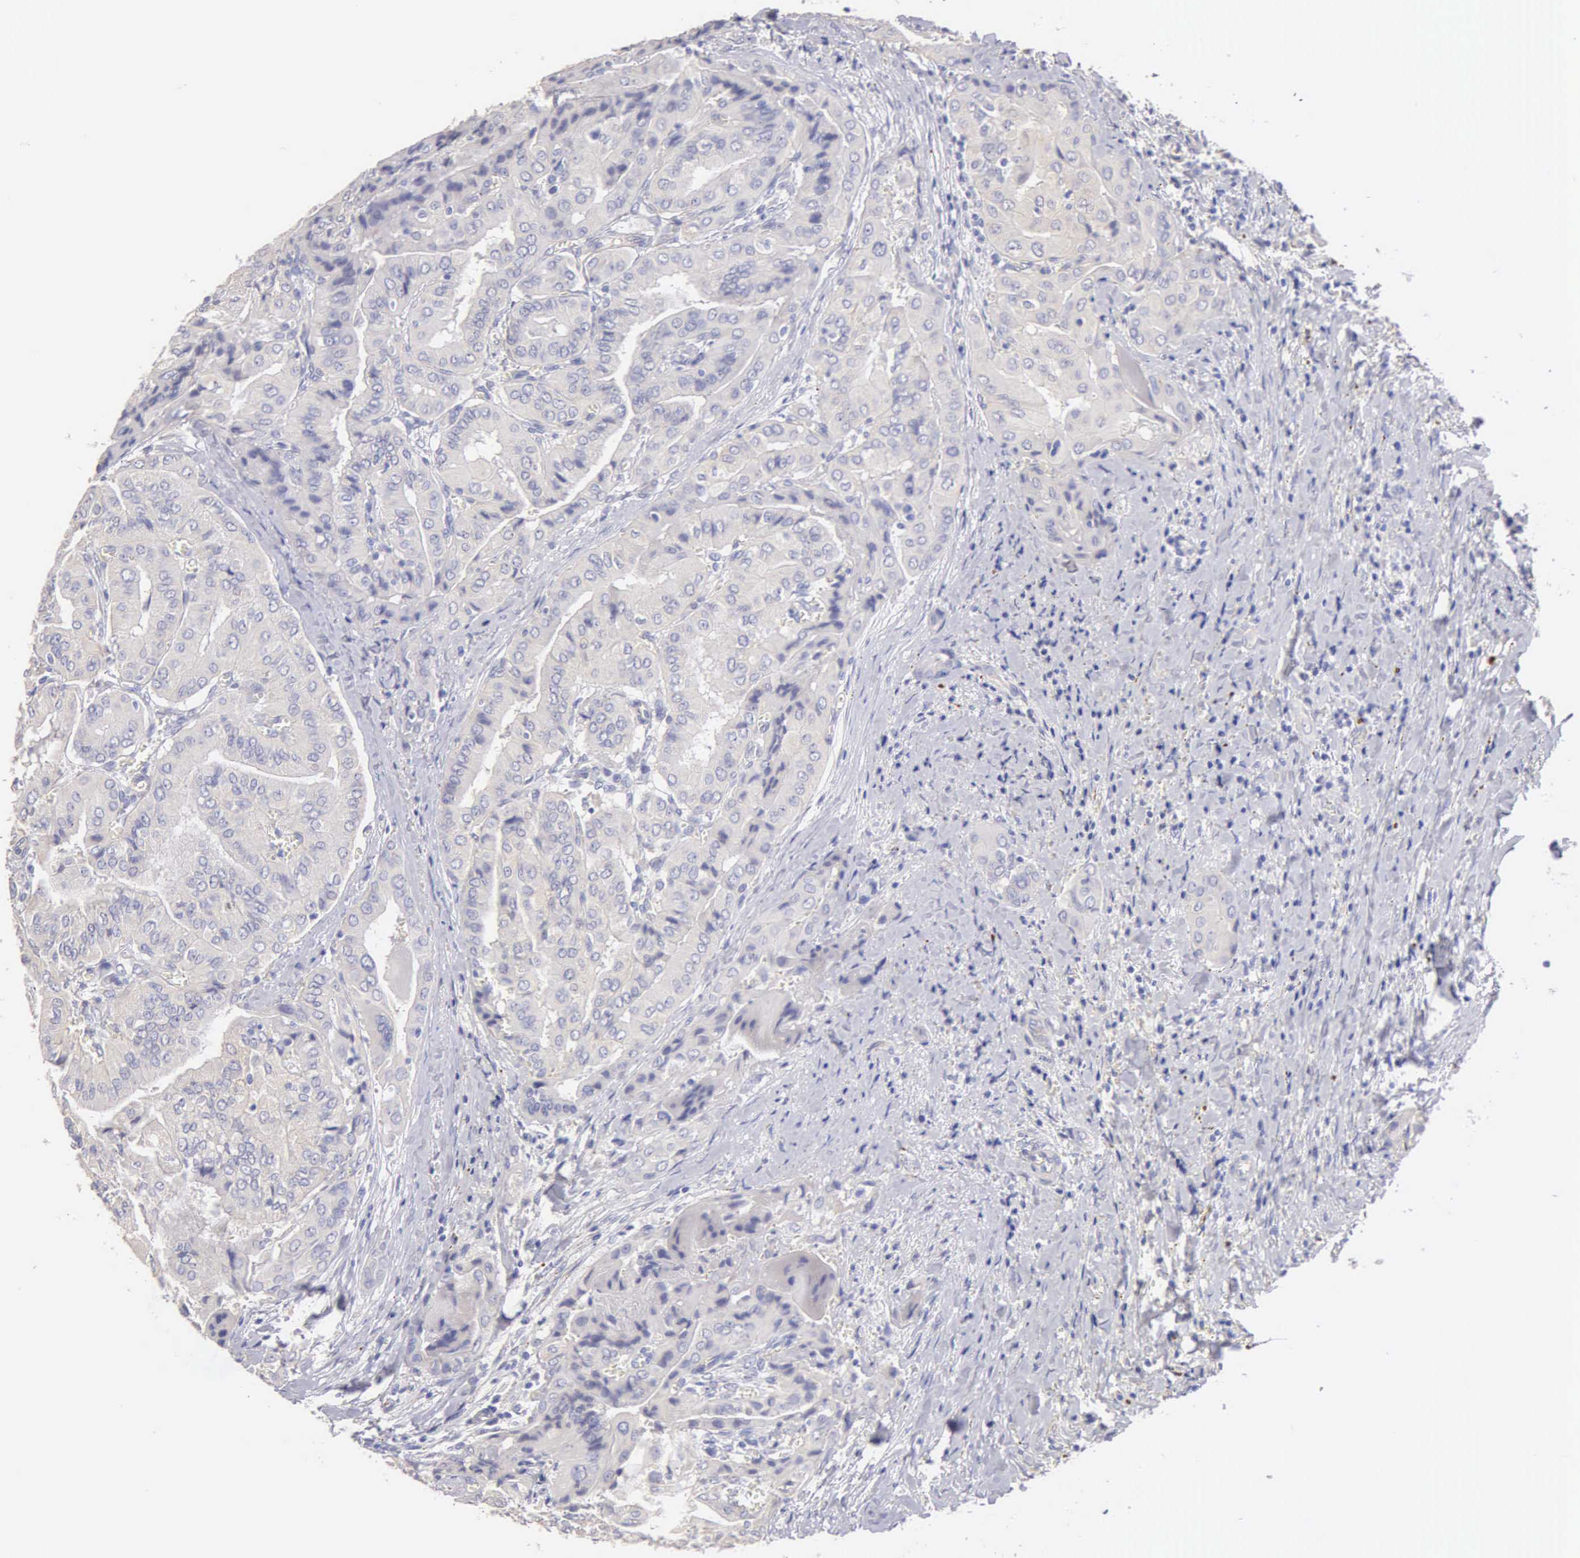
{"staining": {"intensity": "negative", "quantity": "none", "location": "none"}, "tissue": "thyroid cancer", "cell_type": "Tumor cells", "image_type": "cancer", "snomed": [{"axis": "morphology", "description": "Papillary adenocarcinoma, NOS"}, {"axis": "topography", "description": "Thyroid gland"}], "caption": "An image of papillary adenocarcinoma (thyroid) stained for a protein displays no brown staining in tumor cells.", "gene": "APP", "patient": {"sex": "female", "age": 71}}